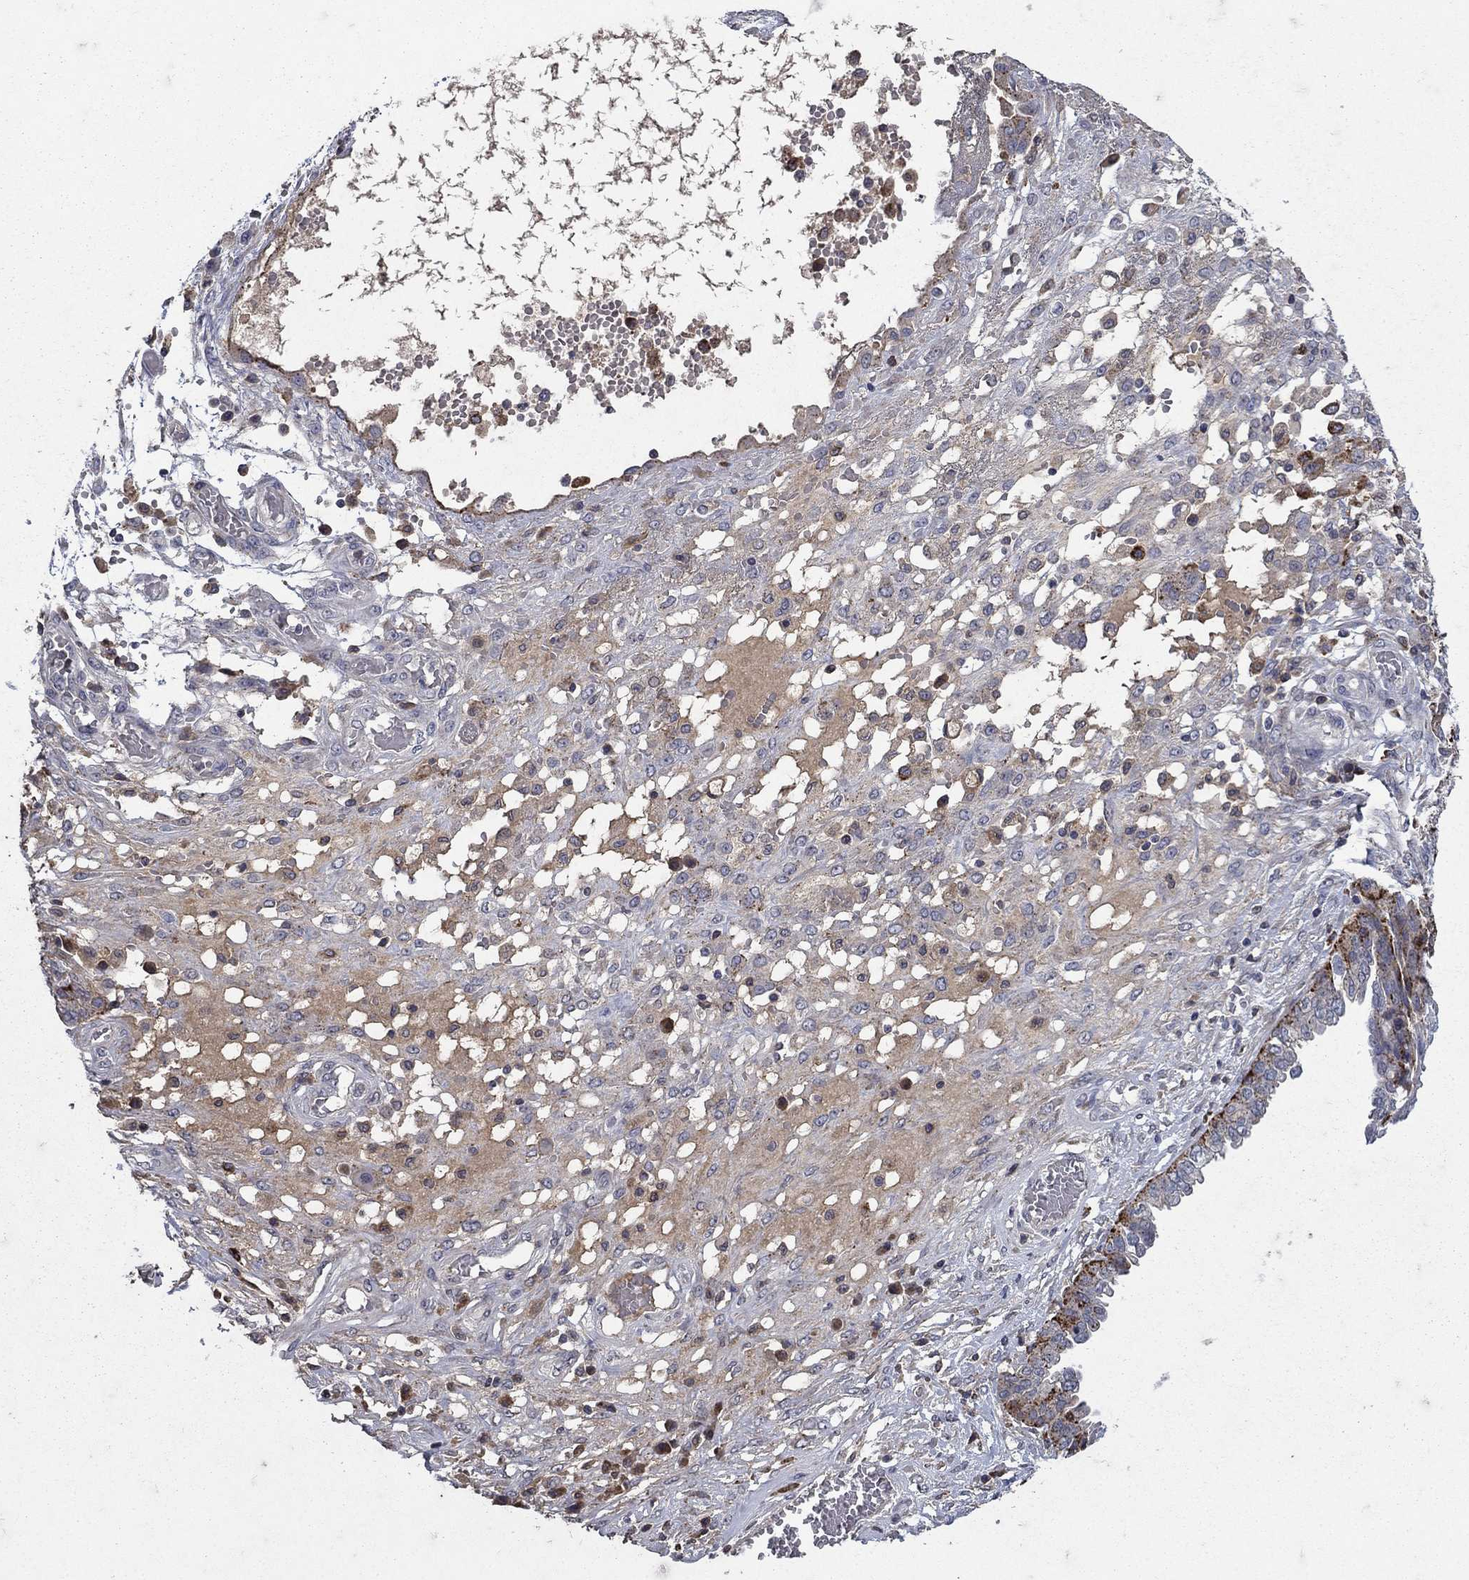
{"staining": {"intensity": "strong", "quantity": "<25%", "location": "cytoplasmic/membranous"}, "tissue": "ovarian cancer", "cell_type": "Tumor cells", "image_type": "cancer", "snomed": [{"axis": "morphology", "description": "Cystadenocarcinoma, serous, NOS"}, {"axis": "topography", "description": "Ovary"}], "caption": "A photomicrograph showing strong cytoplasmic/membranous positivity in approximately <25% of tumor cells in ovarian cancer, as visualized by brown immunohistochemical staining.", "gene": "NPC2", "patient": {"sex": "female", "age": 67}}